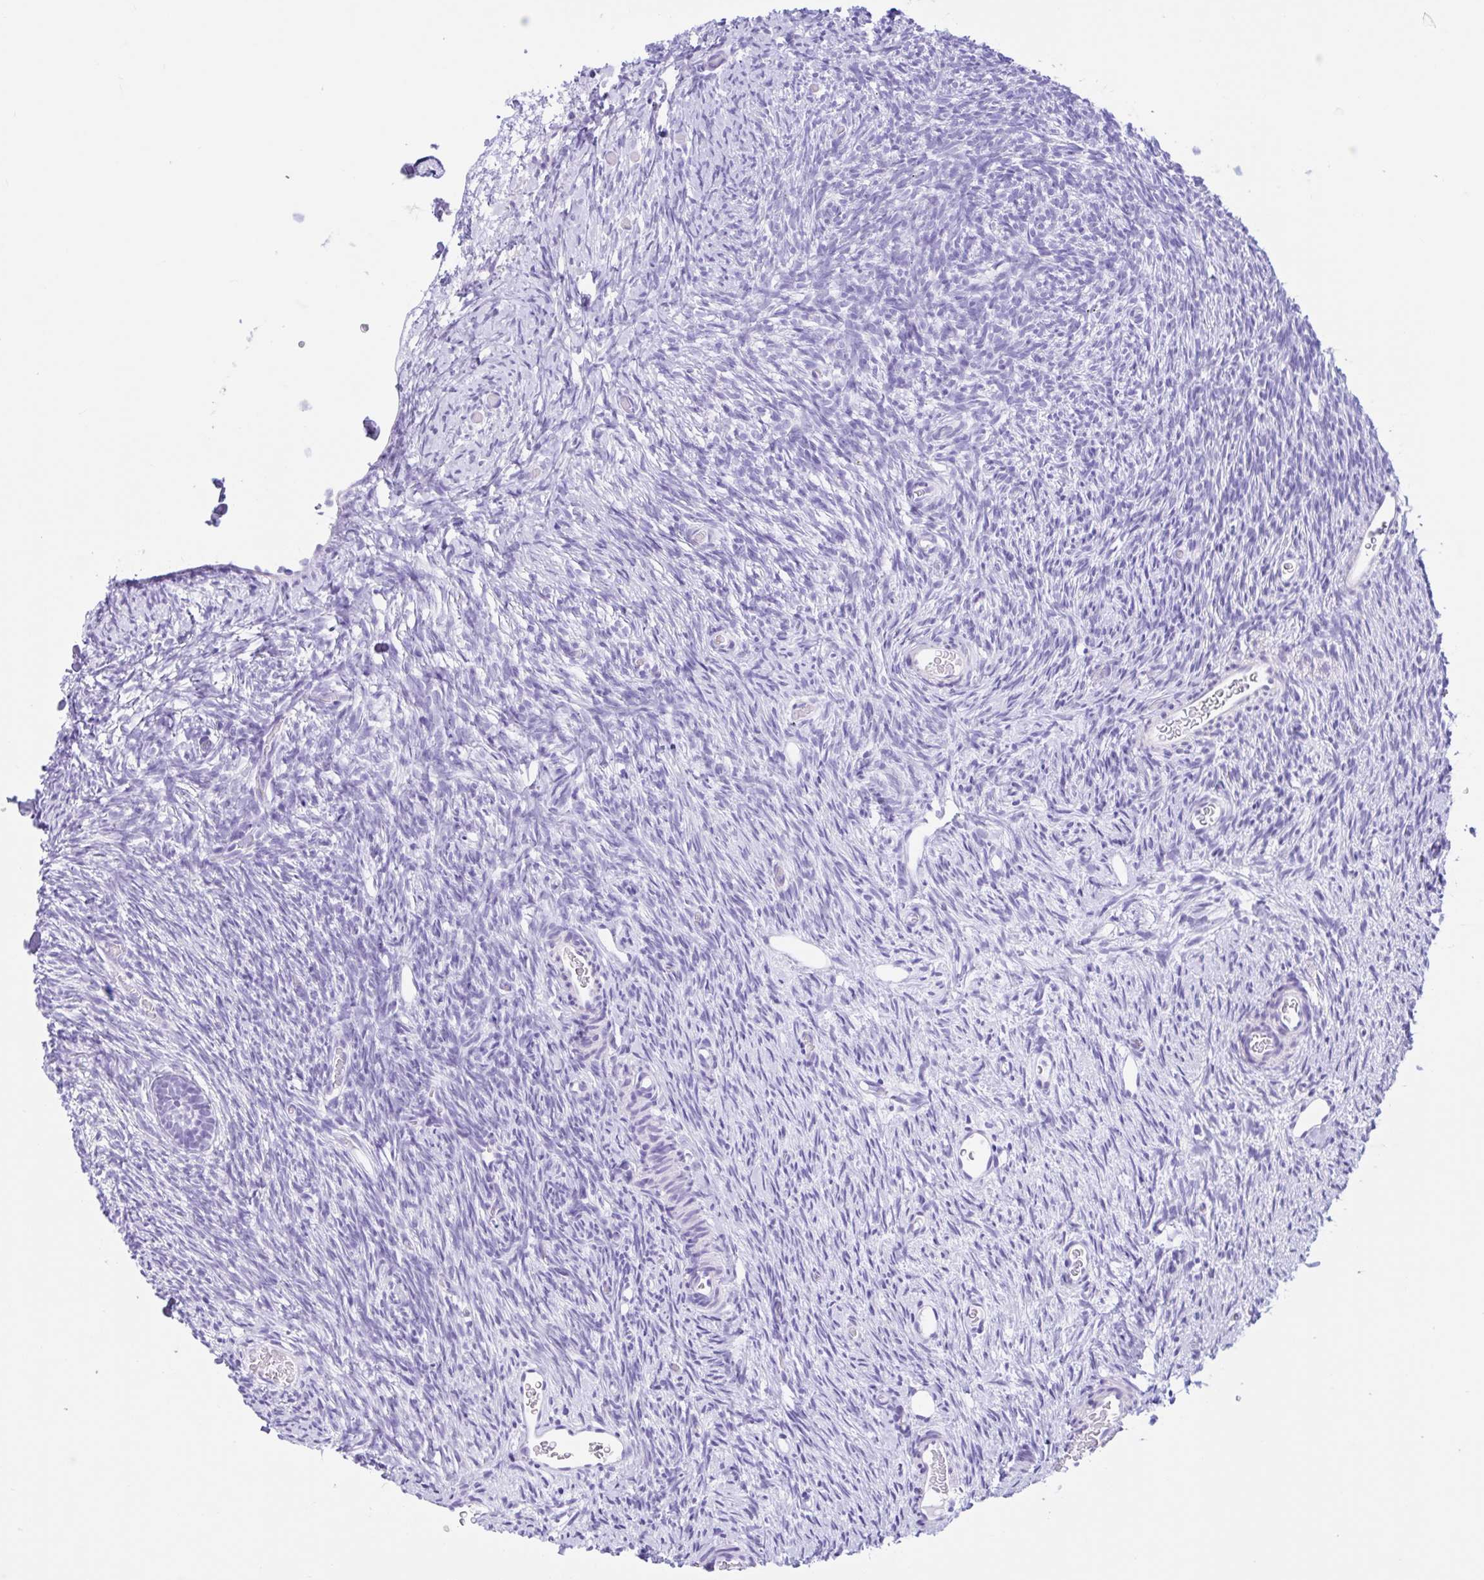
{"staining": {"intensity": "weak", "quantity": ">75%", "location": "cytoplasmic/membranous"}, "tissue": "ovary", "cell_type": "Follicle cells", "image_type": "normal", "snomed": [{"axis": "morphology", "description": "Normal tissue, NOS"}, {"axis": "topography", "description": "Ovary"}], "caption": "Benign ovary was stained to show a protein in brown. There is low levels of weak cytoplasmic/membranous positivity in about >75% of follicle cells.", "gene": "IAPP", "patient": {"sex": "female", "age": 39}}